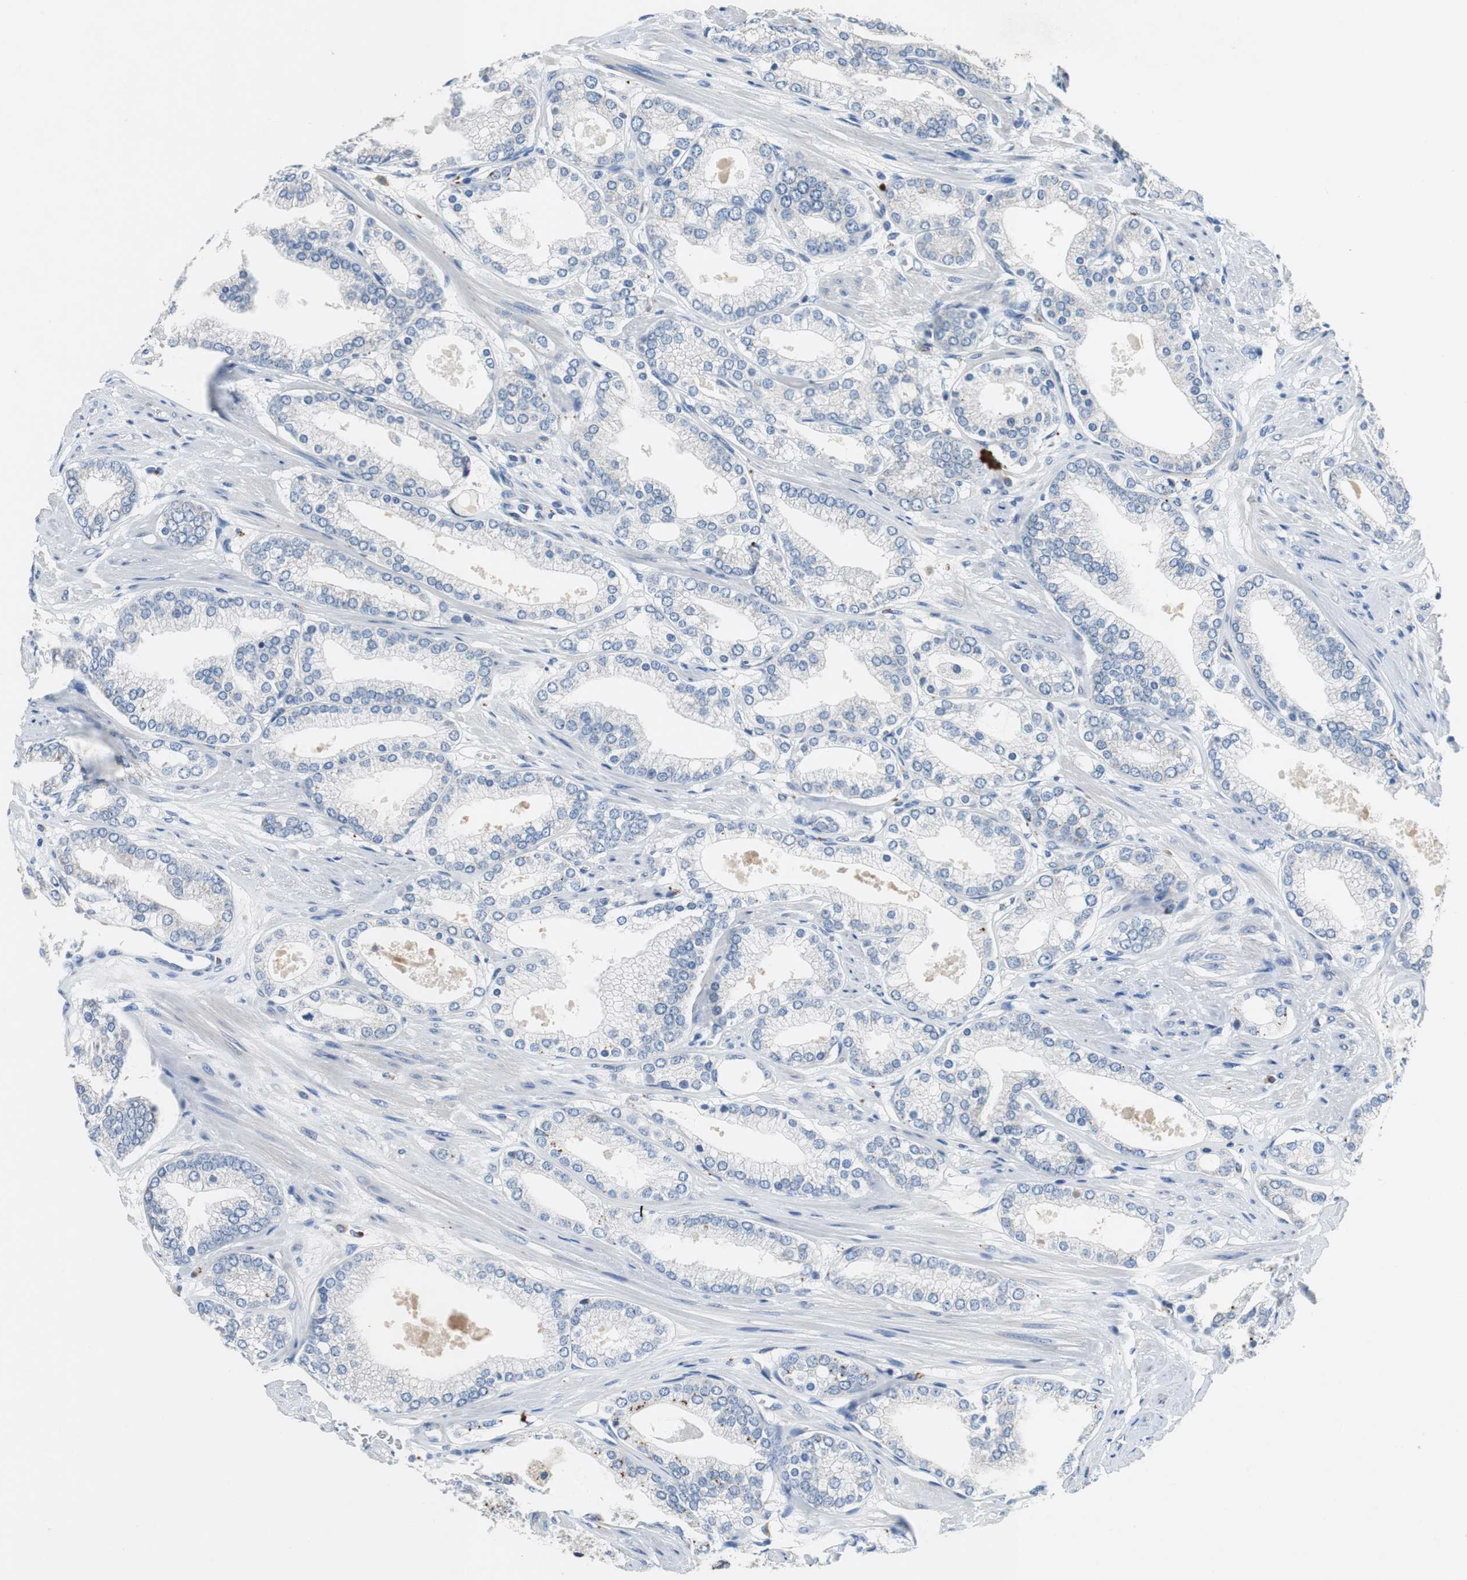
{"staining": {"intensity": "negative", "quantity": "none", "location": "none"}, "tissue": "prostate cancer", "cell_type": "Tumor cells", "image_type": "cancer", "snomed": [{"axis": "morphology", "description": "Adenocarcinoma, High grade"}, {"axis": "topography", "description": "Prostate"}], "caption": "Immunohistochemical staining of human prostate high-grade adenocarcinoma exhibits no significant positivity in tumor cells.", "gene": "NLGN1", "patient": {"sex": "male", "age": 61}}